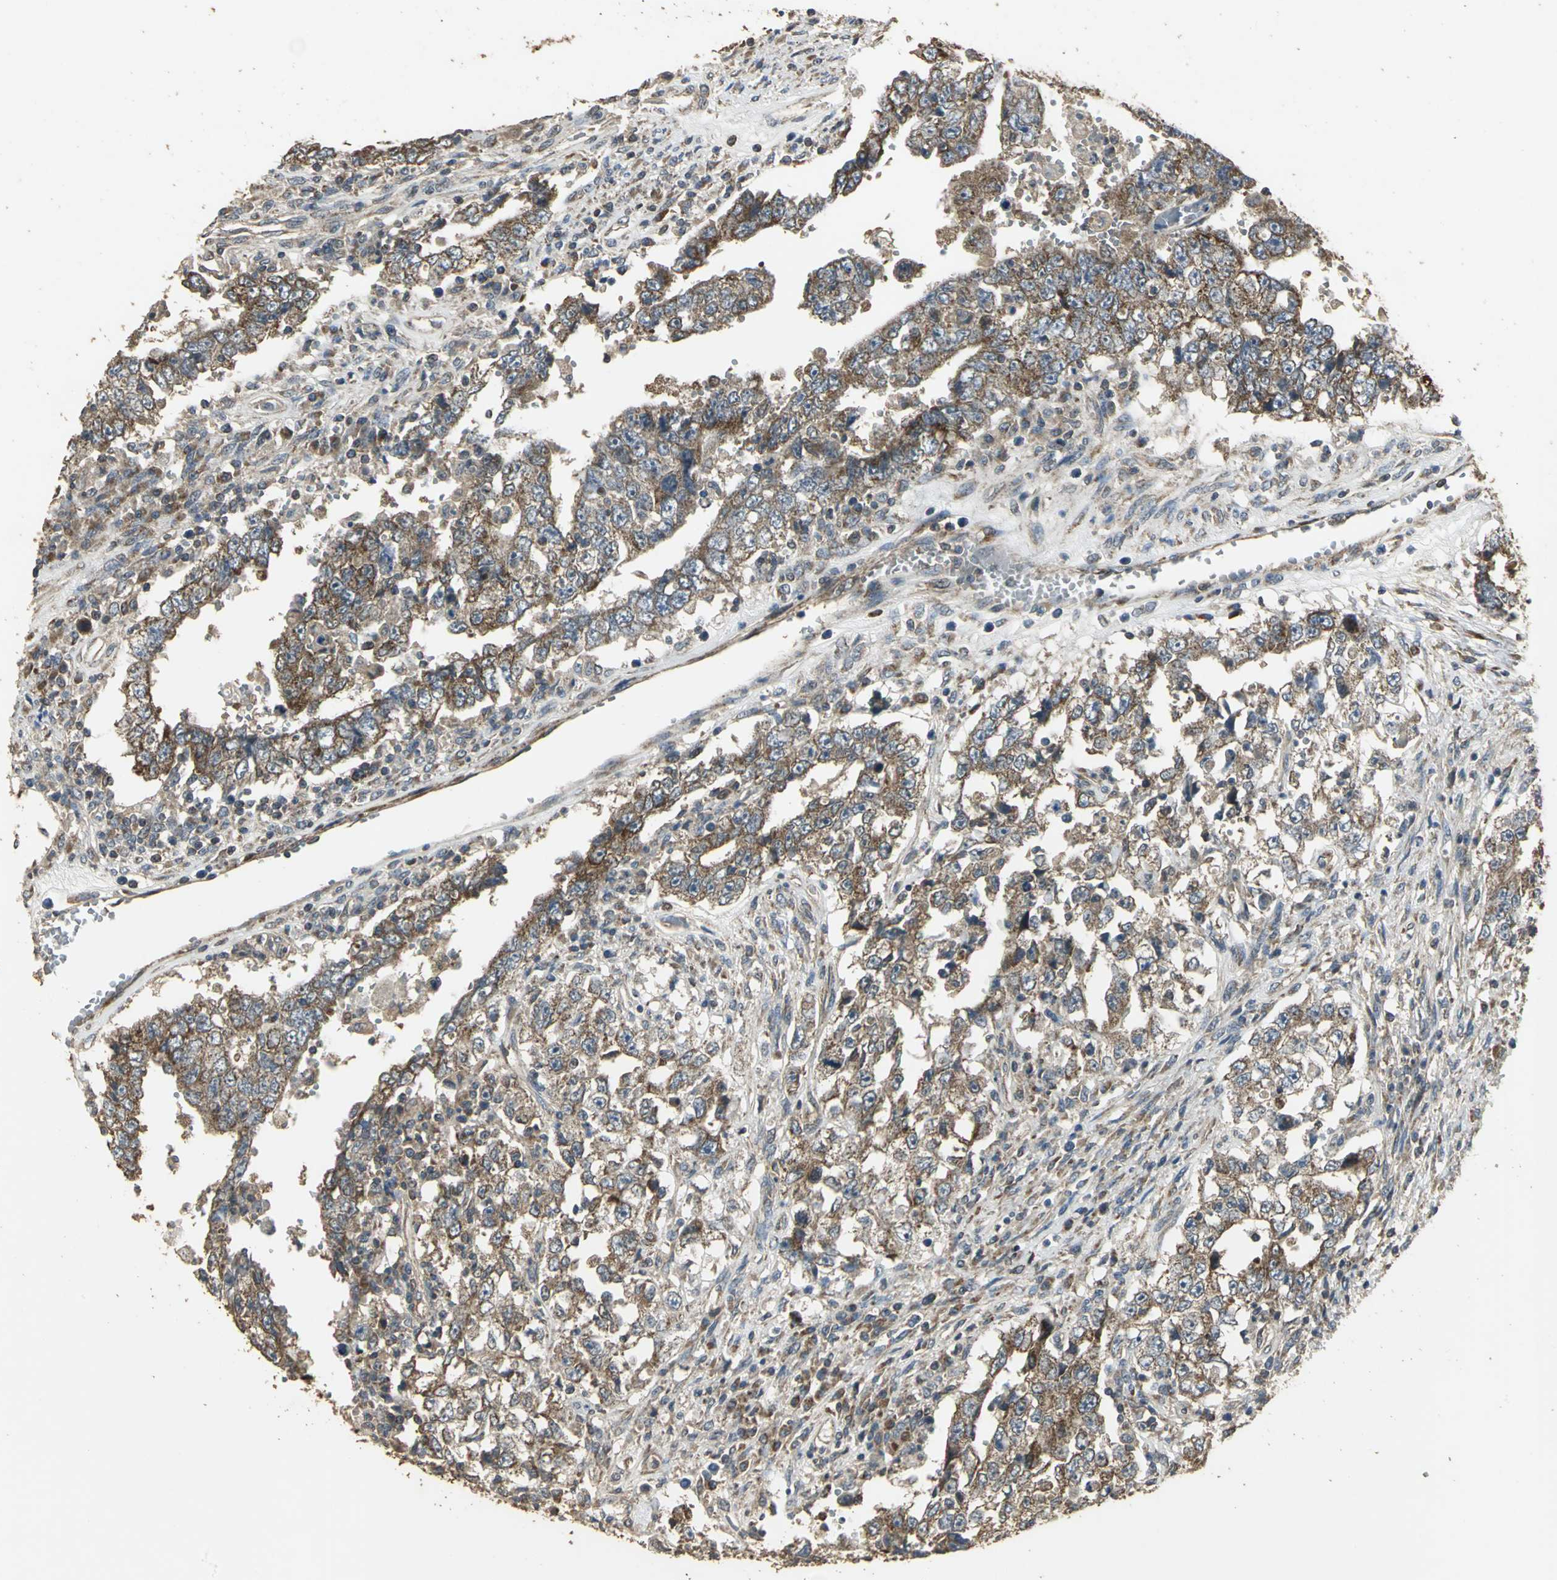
{"staining": {"intensity": "strong", "quantity": ">75%", "location": "cytoplasmic/membranous"}, "tissue": "testis cancer", "cell_type": "Tumor cells", "image_type": "cancer", "snomed": [{"axis": "morphology", "description": "Carcinoma, Embryonal, NOS"}, {"axis": "topography", "description": "Testis"}], "caption": "A high amount of strong cytoplasmic/membranous positivity is seen in about >75% of tumor cells in embryonal carcinoma (testis) tissue.", "gene": "KANK1", "patient": {"sex": "male", "age": 26}}